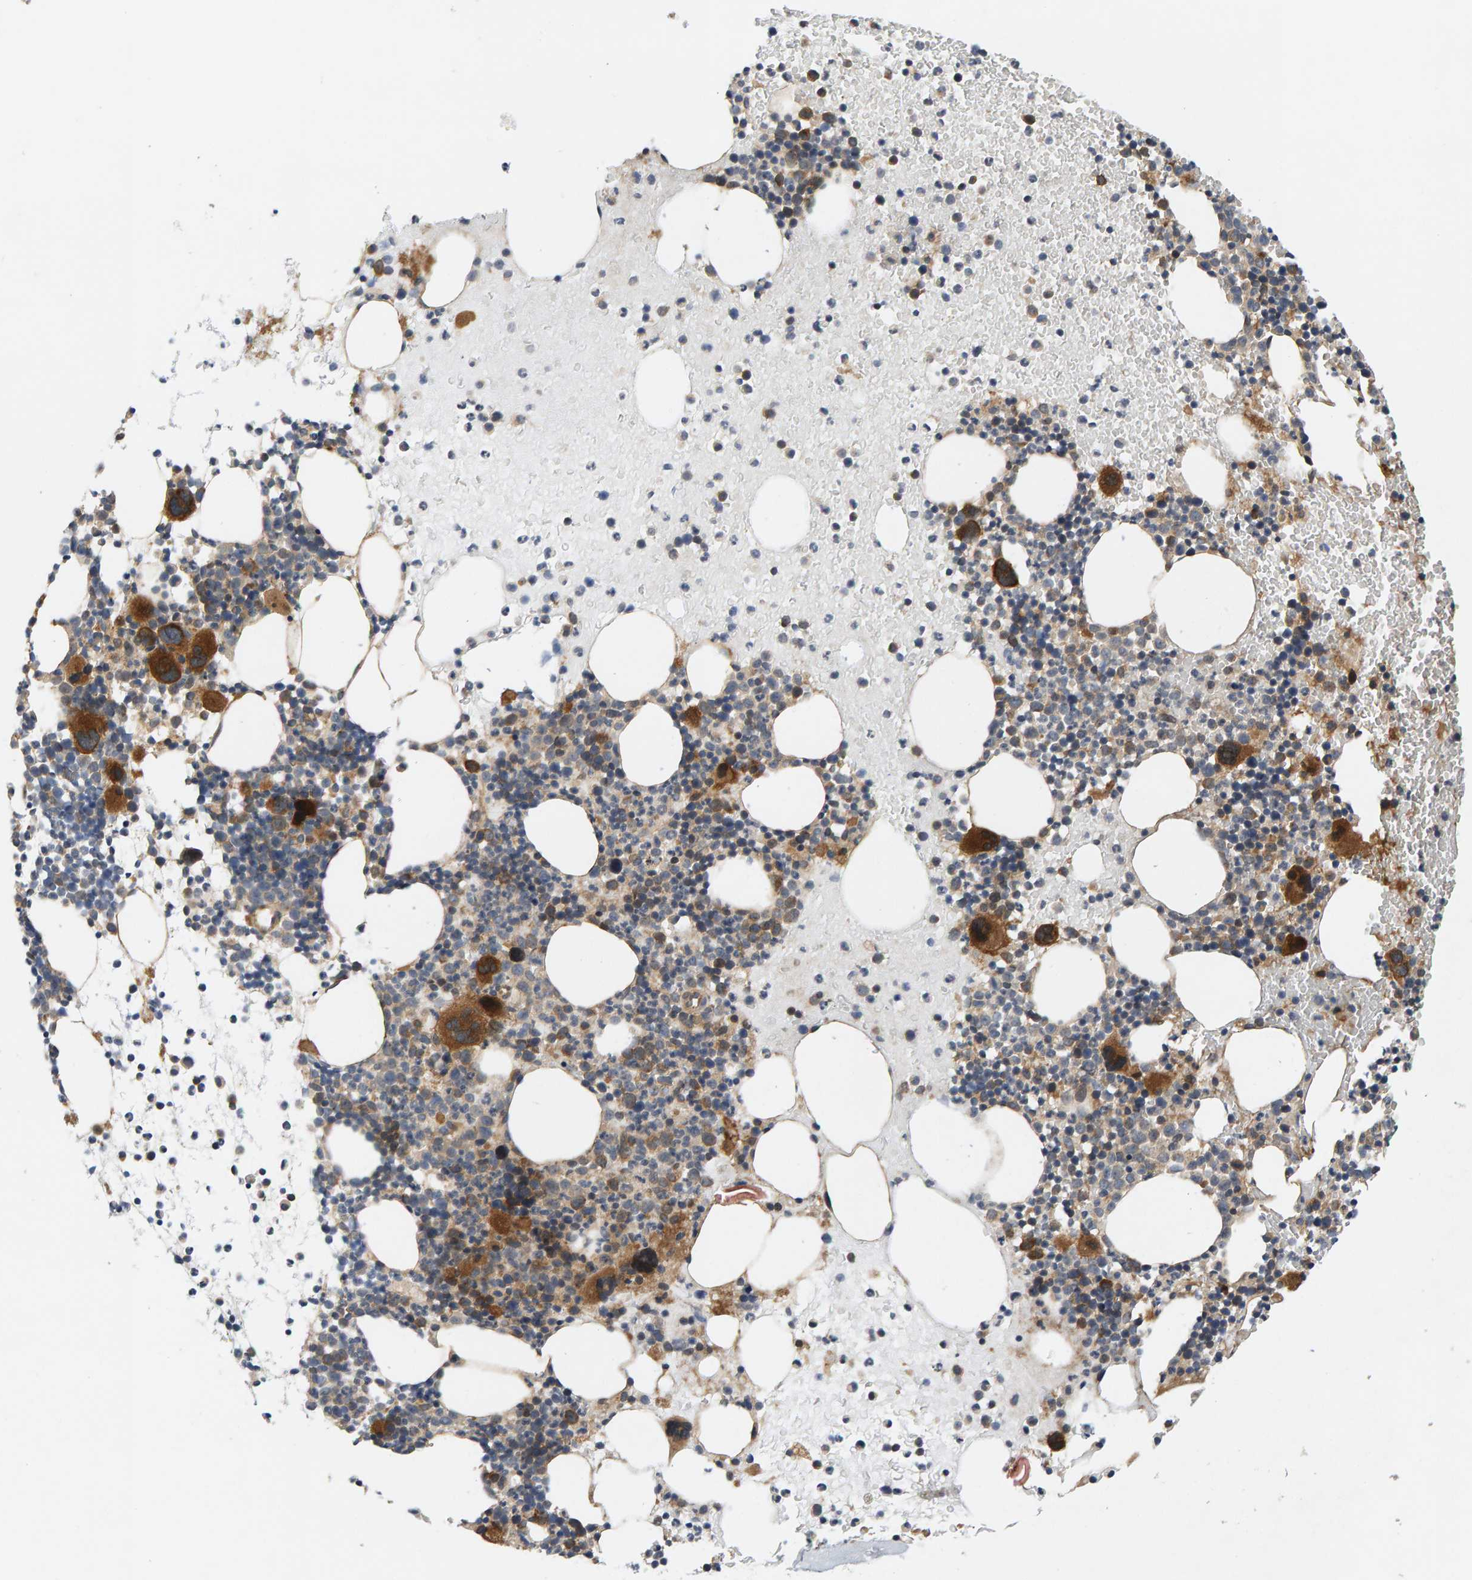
{"staining": {"intensity": "strong", "quantity": "25%-75%", "location": "cytoplasmic/membranous"}, "tissue": "bone marrow", "cell_type": "Hematopoietic cells", "image_type": "normal", "snomed": [{"axis": "morphology", "description": "Normal tissue, NOS"}, {"axis": "morphology", "description": "Inflammation, NOS"}, {"axis": "topography", "description": "Bone marrow"}], "caption": "Strong cytoplasmic/membranous protein expression is appreciated in about 25%-75% of hematopoietic cells in bone marrow.", "gene": "BAHCC1", "patient": {"sex": "male", "age": 78}}